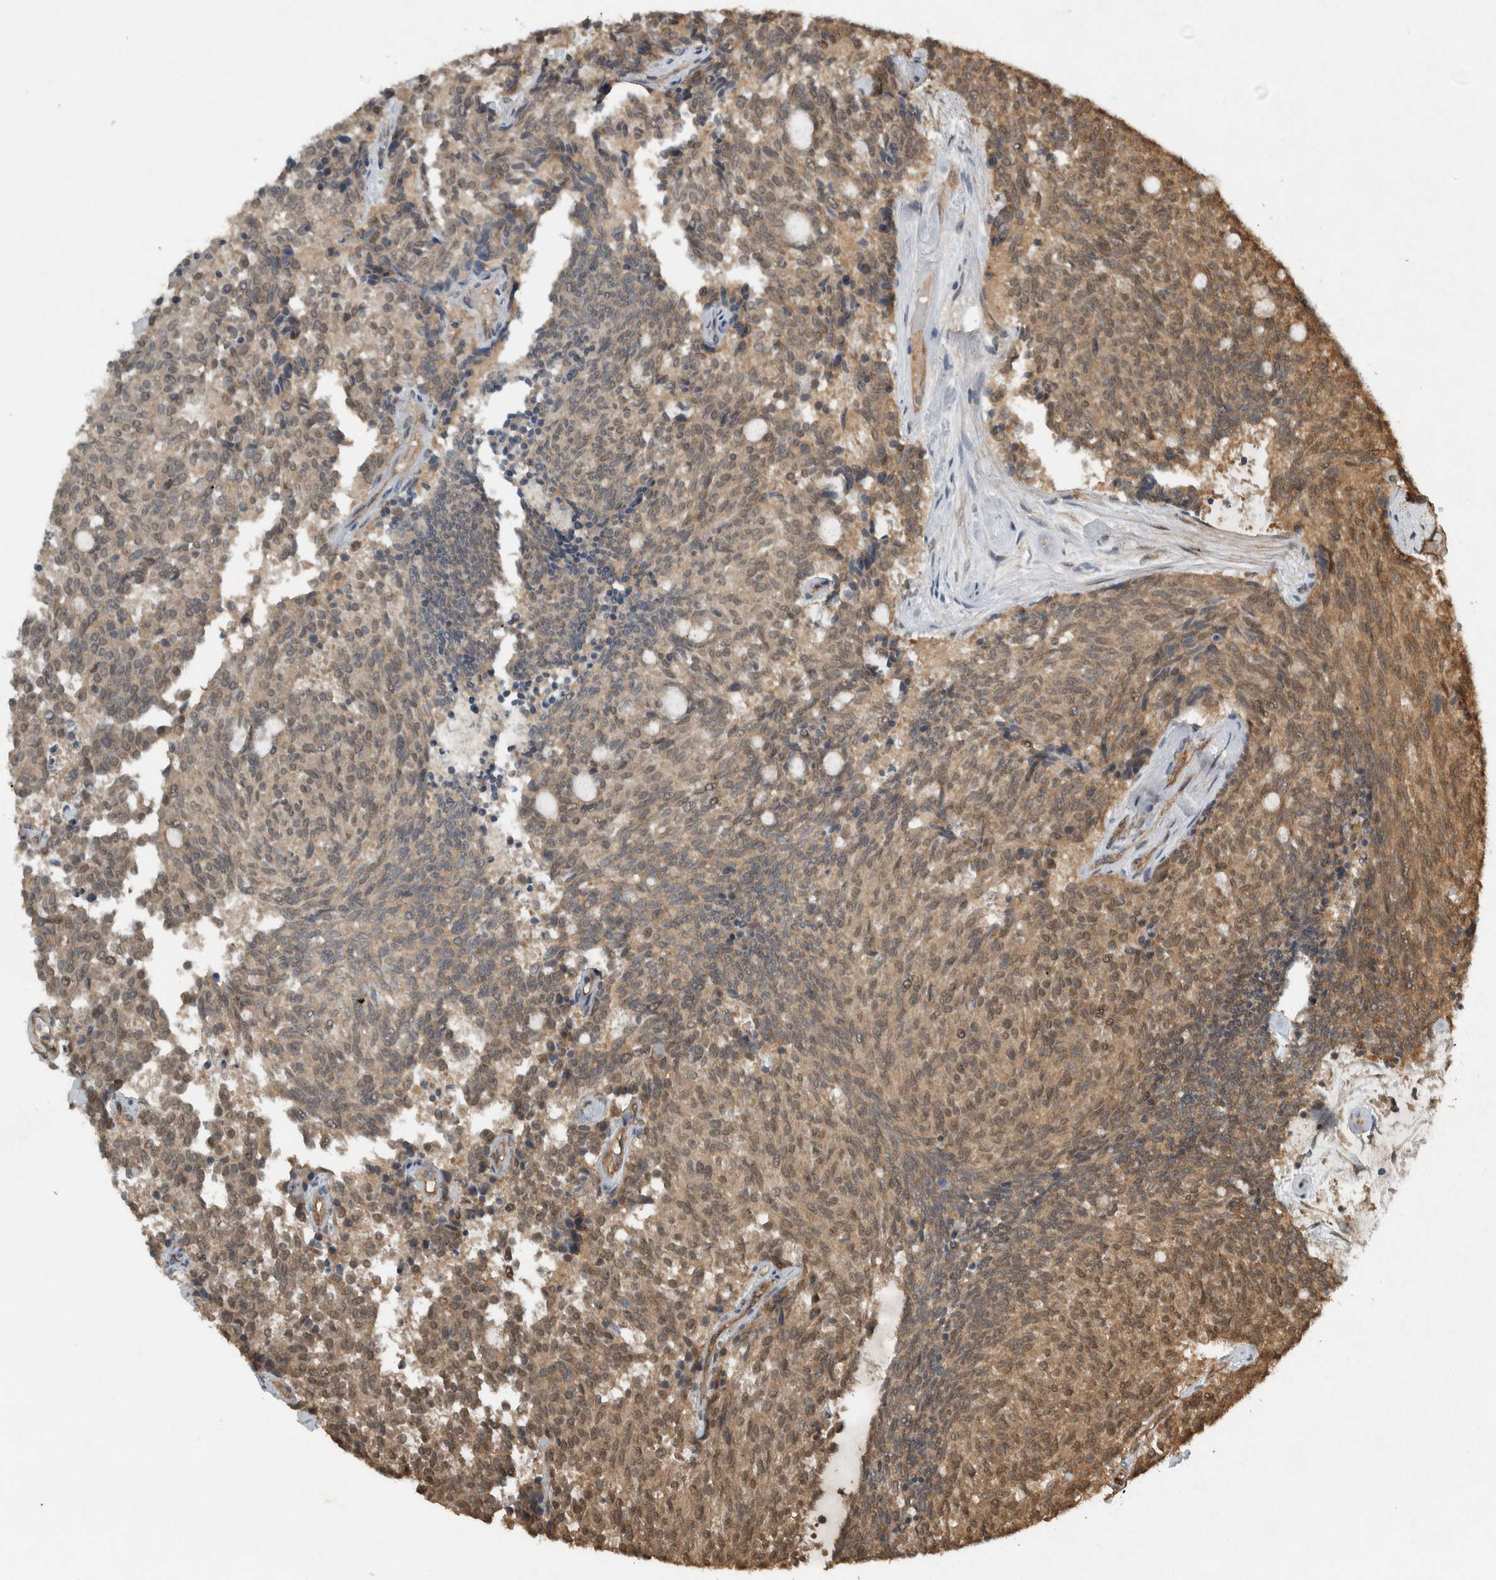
{"staining": {"intensity": "moderate", "quantity": "25%-75%", "location": "cytoplasmic/membranous,nuclear"}, "tissue": "carcinoid", "cell_type": "Tumor cells", "image_type": "cancer", "snomed": [{"axis": "morphology", "description": "Carcinoid, malignant, NOS"}, {"axis": "topography", "description": "Pancreas"}], "caption": "DAB (3,3'-diaminobenzidine) immunohistochemical staining of human carcinoid (malignant) demonstrates moderate cytoplasmic/membranous and nuclear protein staining in about 25%-75% of tumor cells.", "gene": "ARHGEF12", "patient": {"sex": "female", "age": 54}}